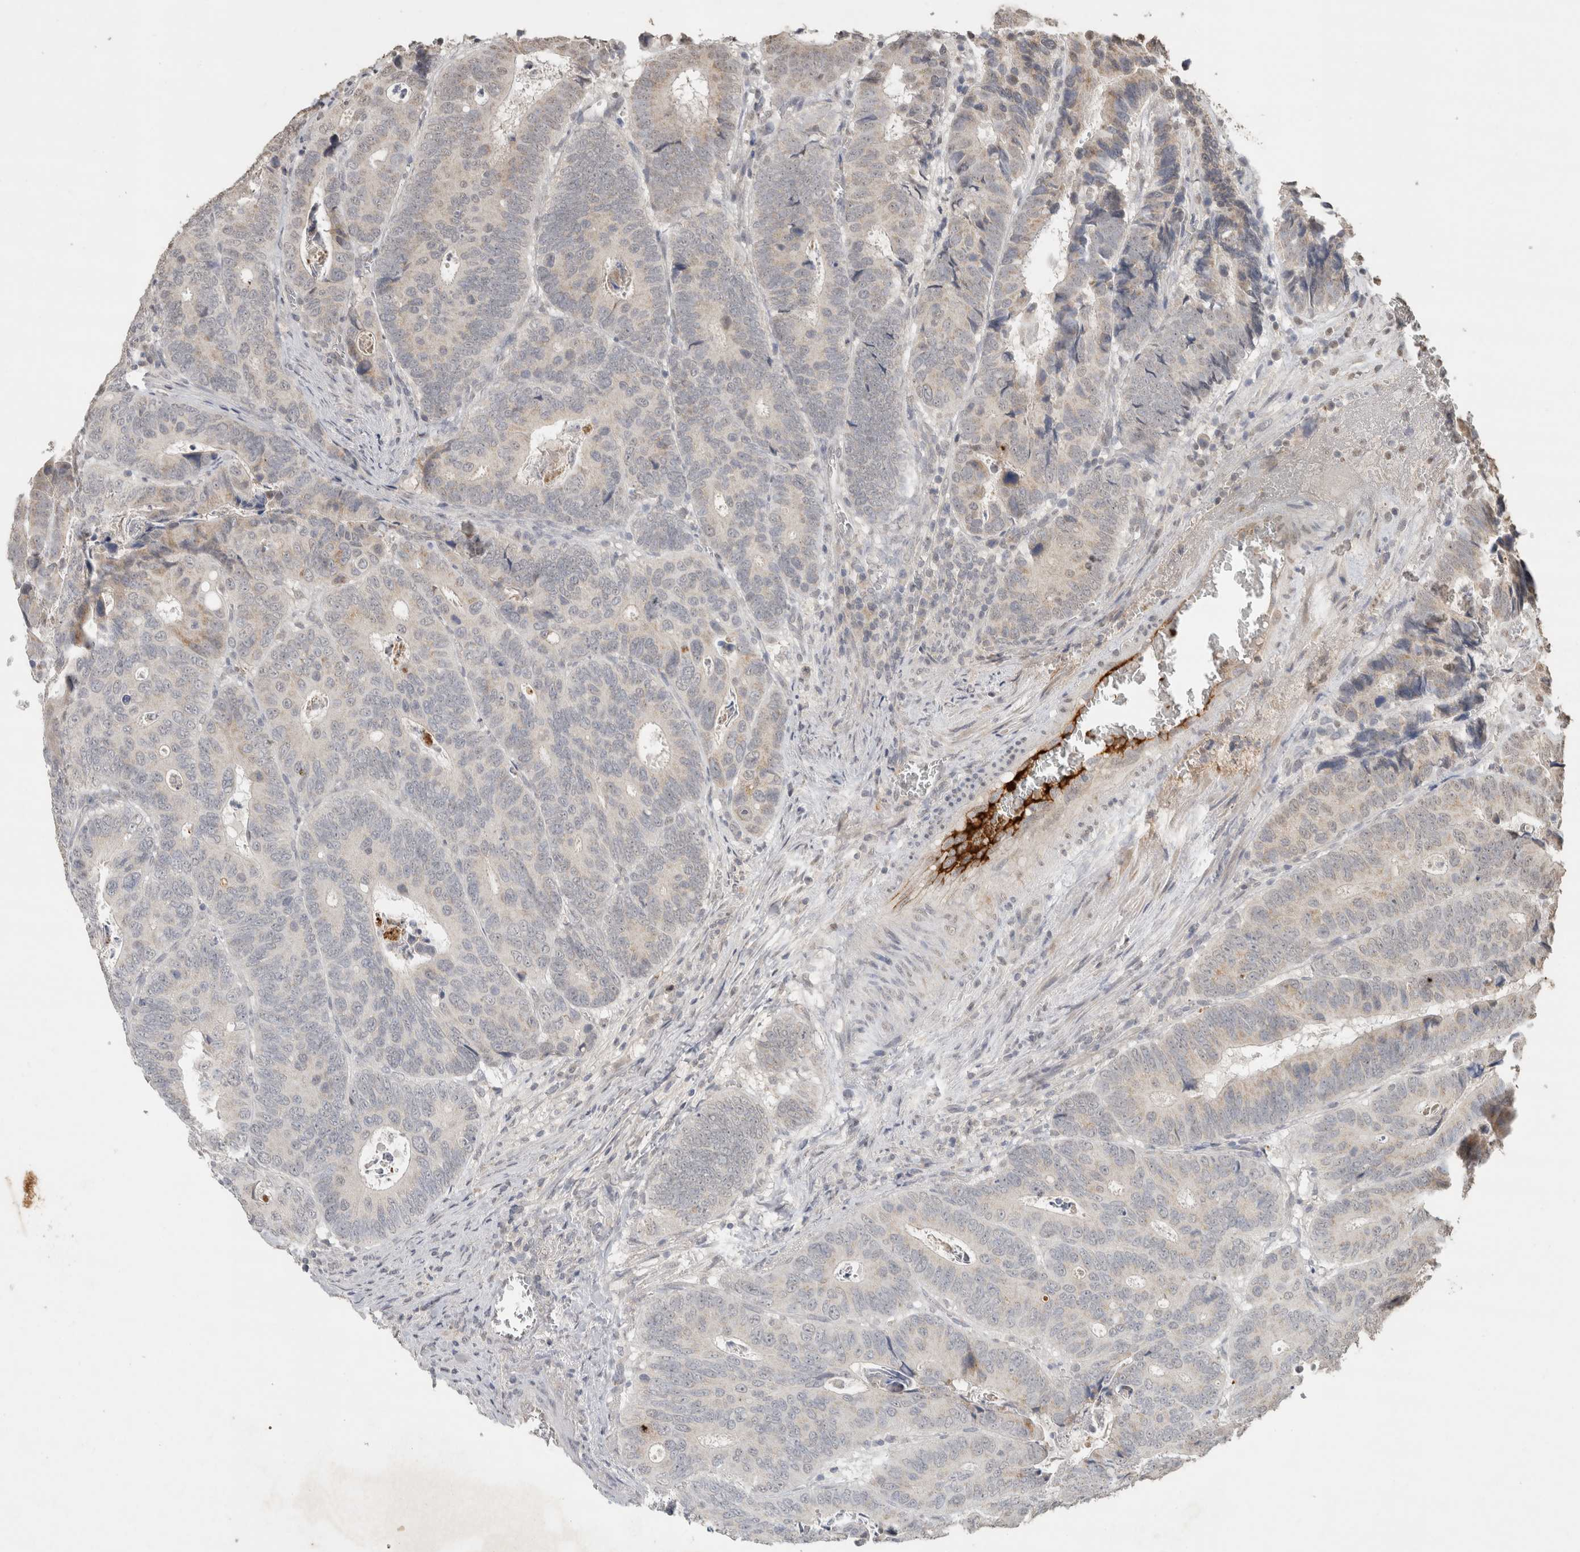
{"staining": {"intensity": "weak", "quantity": "<25%", "location": "cytoplasmic/membranous"}, "tissue": "colorectal cancer", "cell_type": "Tumor cells", "image_type": "cancer", "snomed": [{"axis": "morphology", "description": "Inflammation, NOS"}, {"axis": "morphology", "description": "Adenocarcinoma, NOS"}, {"axis": "topography", "description": "Colon"}], "caption": "Tumor cells show no significant staining in colorectal cancer.", "gene": "FAM3A", "patient": {"sex": "male", "age": 72}}